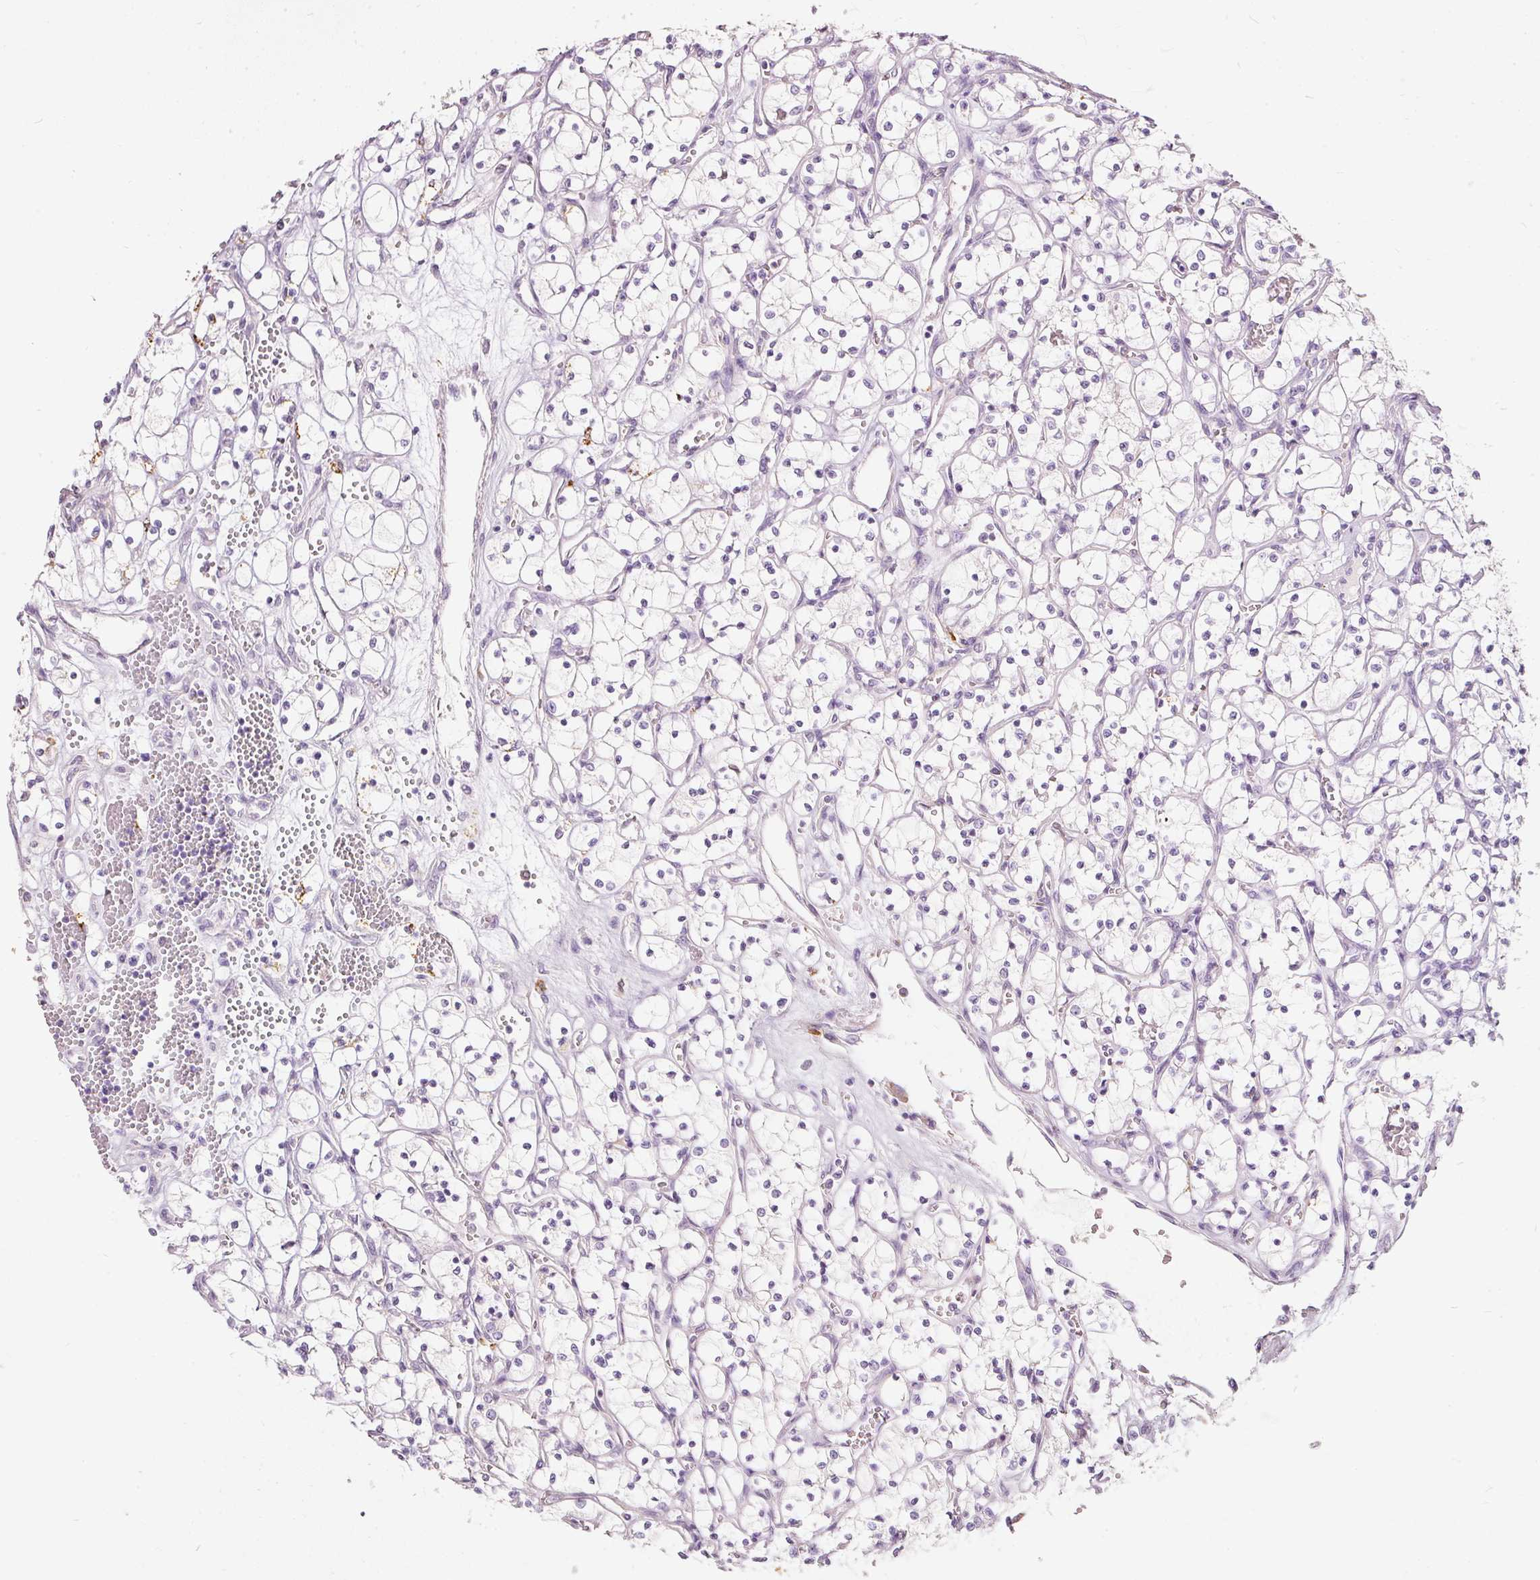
{"staining": {"intensity": "negative", "quantity": "none", "location": "none"}, "tissue": "renal cancer", "cell_type": "Tumor cells", "image_type": "cancer", "snomed": [{"axis": "morphology", "description": "Adenocarcinoma, NOS"}, {"axis": "topography", "description": "Kidney"}], "caption": "Immunohistochemical staining of renal cancer (adenocarcinoma) displays no significant positivity in tumor cells. (DAB (3,3'-diaminobenzidine) IHC, high magnification).", "gene": "MTHFD2", "patient": {"sex": "female", "age": 69}}